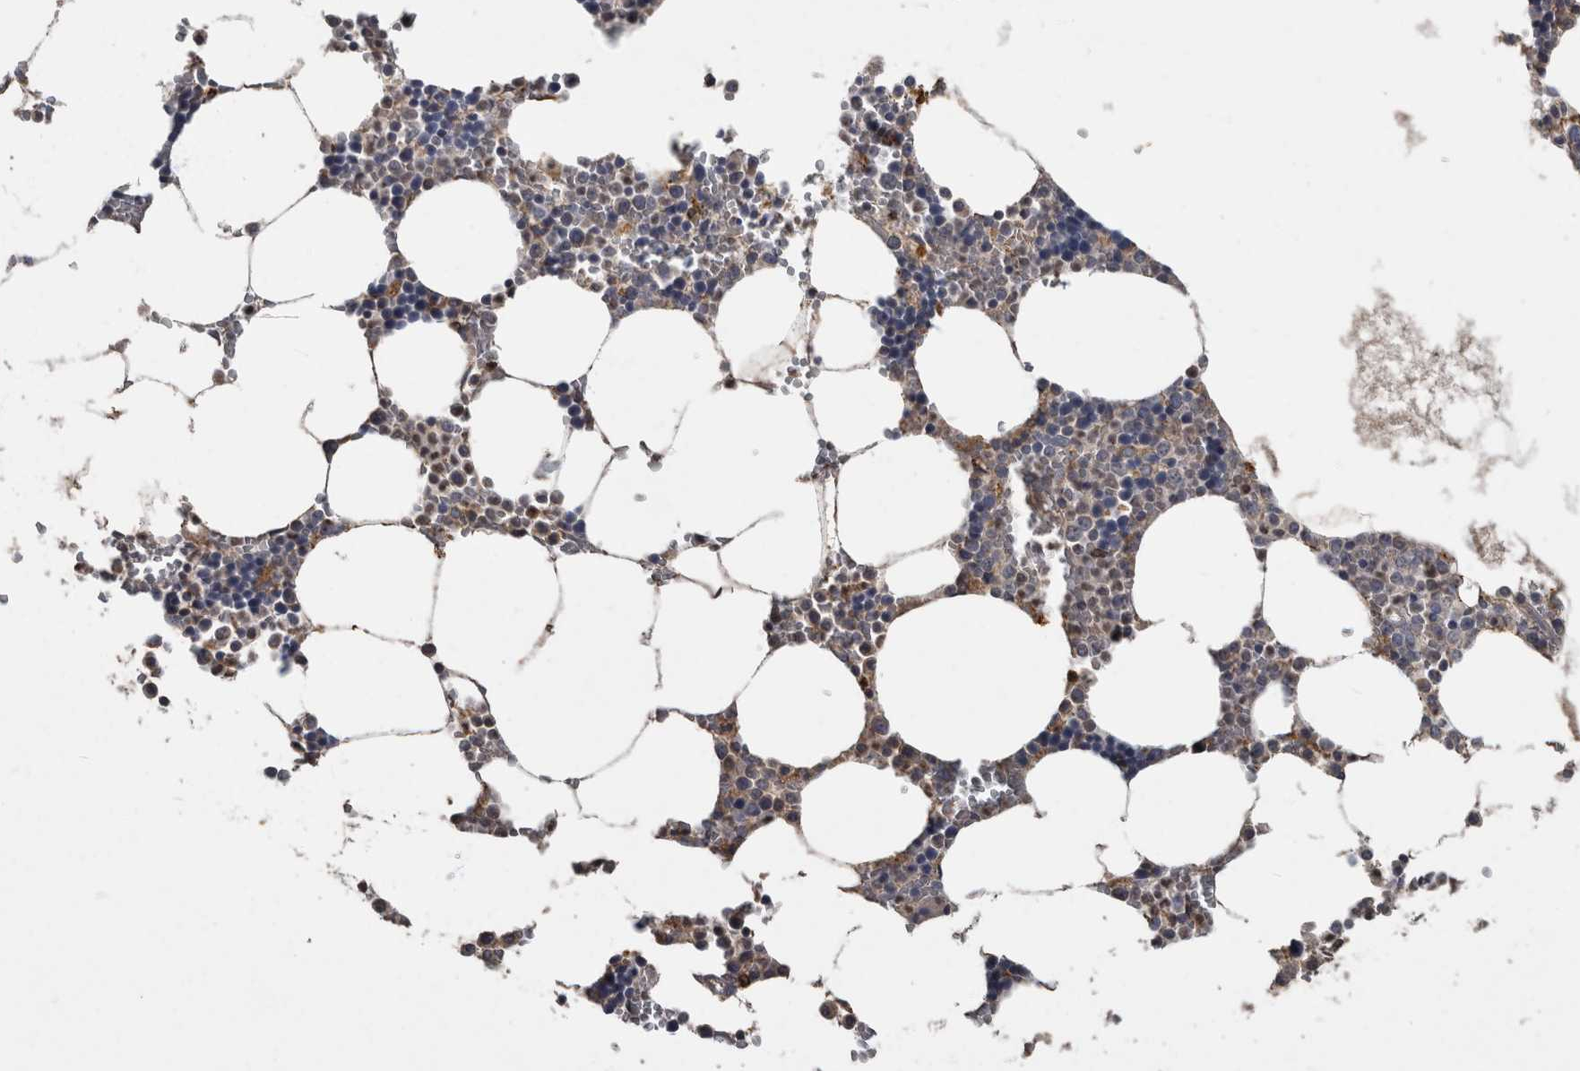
{"staining": {"intensity": "weak", "quantity": "<25%", "location": "cytoplasmic/membranous"}, "tissue": "bone marrow", "cell_type": "Hematopoietic cells", "image_type": "normal", "snomed": [{"axis": "morphology", "description": "Normal tissue, NOS"}, {"axis": "topography", "description": "Bone marrow"}], "caption": "Human bone marrow stained for a protein using immunohistochemistry demonstrates no positivity in hematopoietic cells.", "gene": "PPP1R3C", "patient": {"sex": "male", "age": 70}}